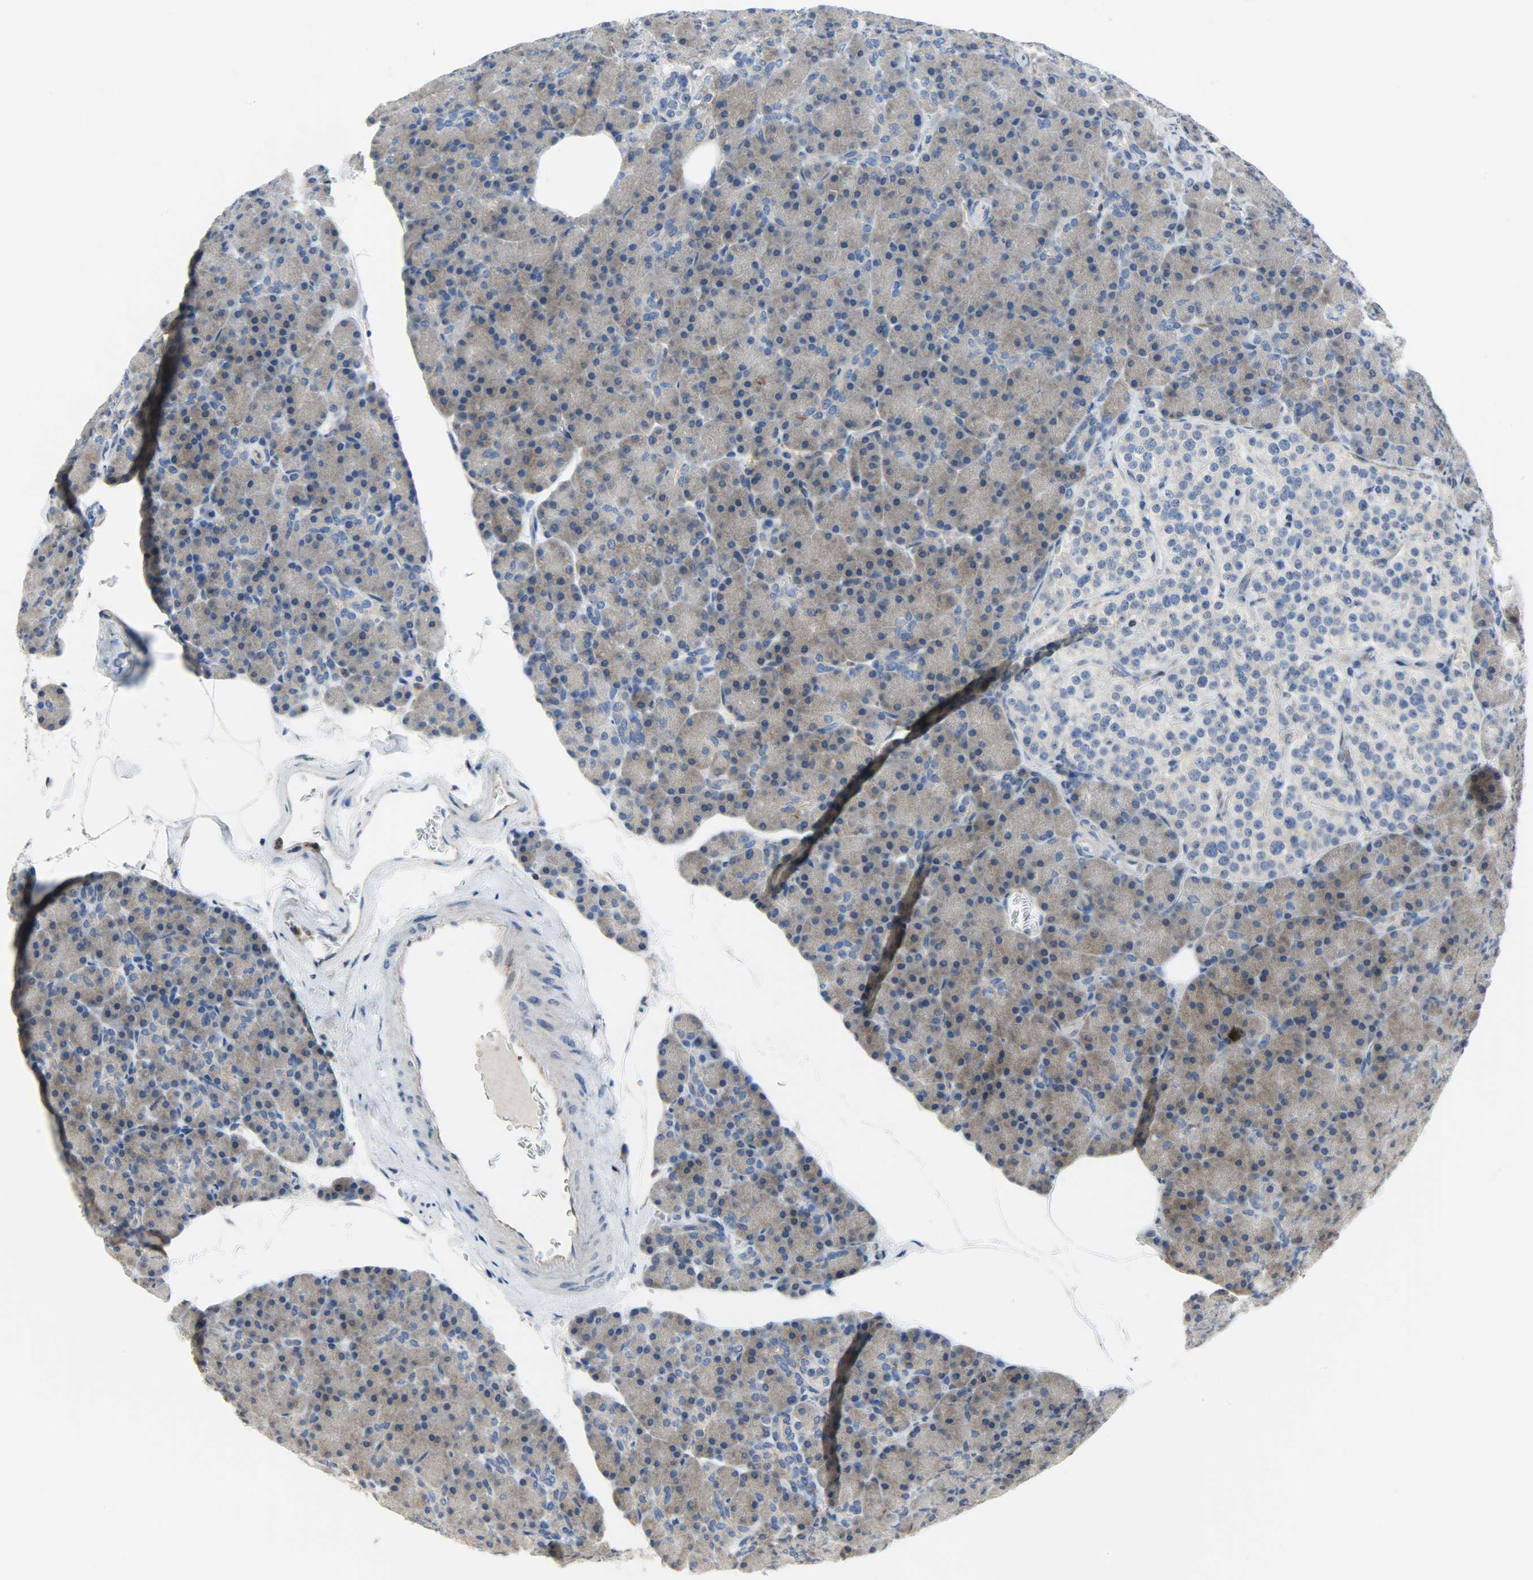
{"staining": {"intensity": "weak", "quantity": "25%-75%", "location": "cytoplasmic/membranous"}, "tissue": "pancreas", "cell_type": "Exocrine glandular cells", "image_type": "normal", "snomed": [{"axis": "morphology", "description": "Normal tissue, NOS"}, {"axis": "topography", "description": "Pancreas"}], "caption": "Immunohistochemistry (IHC) of normal pancreas displays low levels of weak cytoplasmic/membranous positivity in approximately 25%-75% of exocrine glandular cells. (Stains: DAB in brown, nuclei in blue, Microscopy: brightfield microscopy at high magnification).", "gene": "TRIM21", "patient": {"sex": "female", "age": 43}}